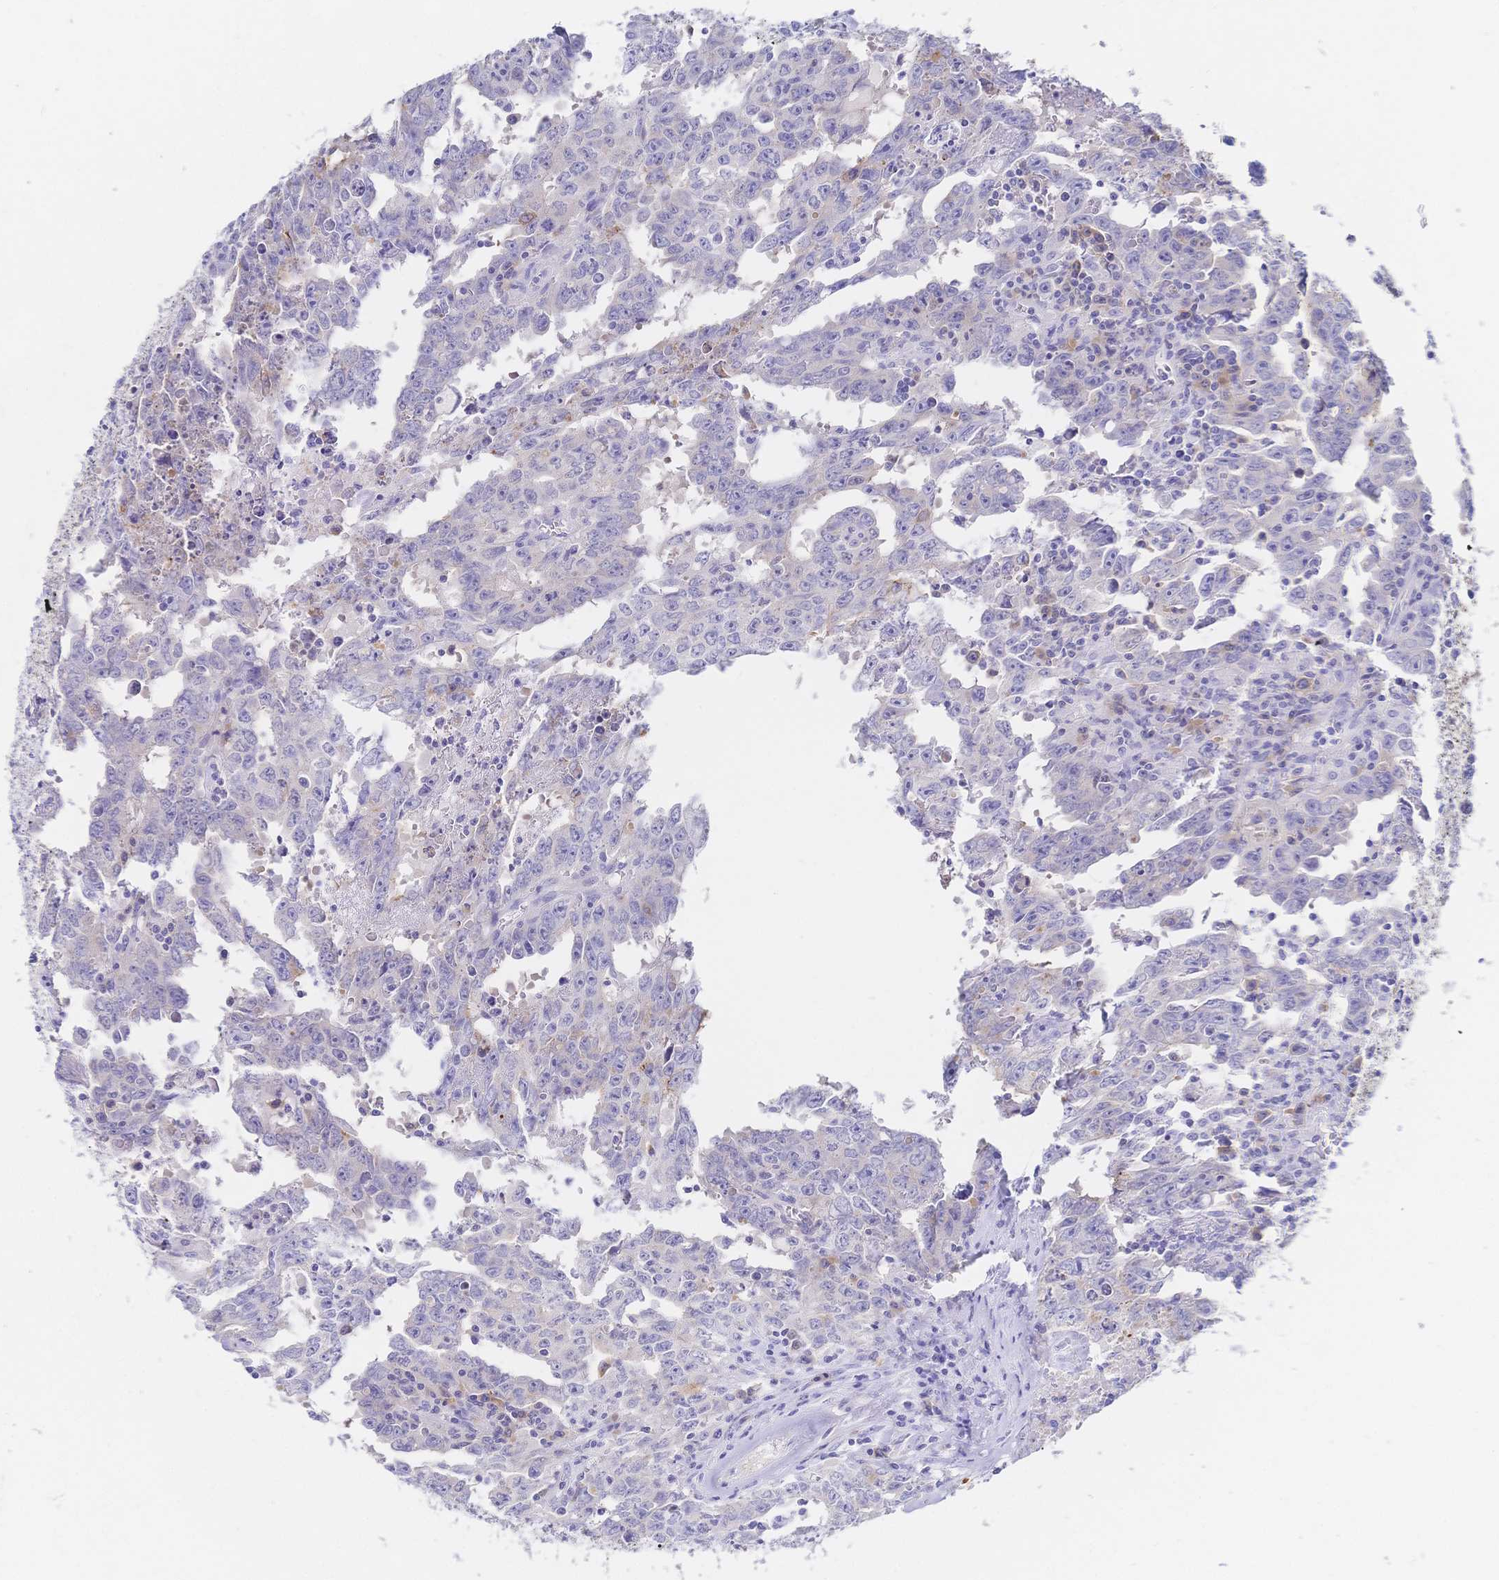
{"staining": {"intensity": "negative", "quantity": "none", "location": "none"}, "tissue": "testis cancer", "cell_type": "Tumor cells", "image_type": "cancer", "snomed": [{"axis": "morphology", "description": "Carcinoma, Embryonal, NOS"}, {"axis": "topography", "description": "Testis"}], "caption": "Immunohistochemical staining of human testis cancer exhibits no significant staining in tumor cells.", "gene": "RRM1", "patient": {"sex": "male", "age": 22}}